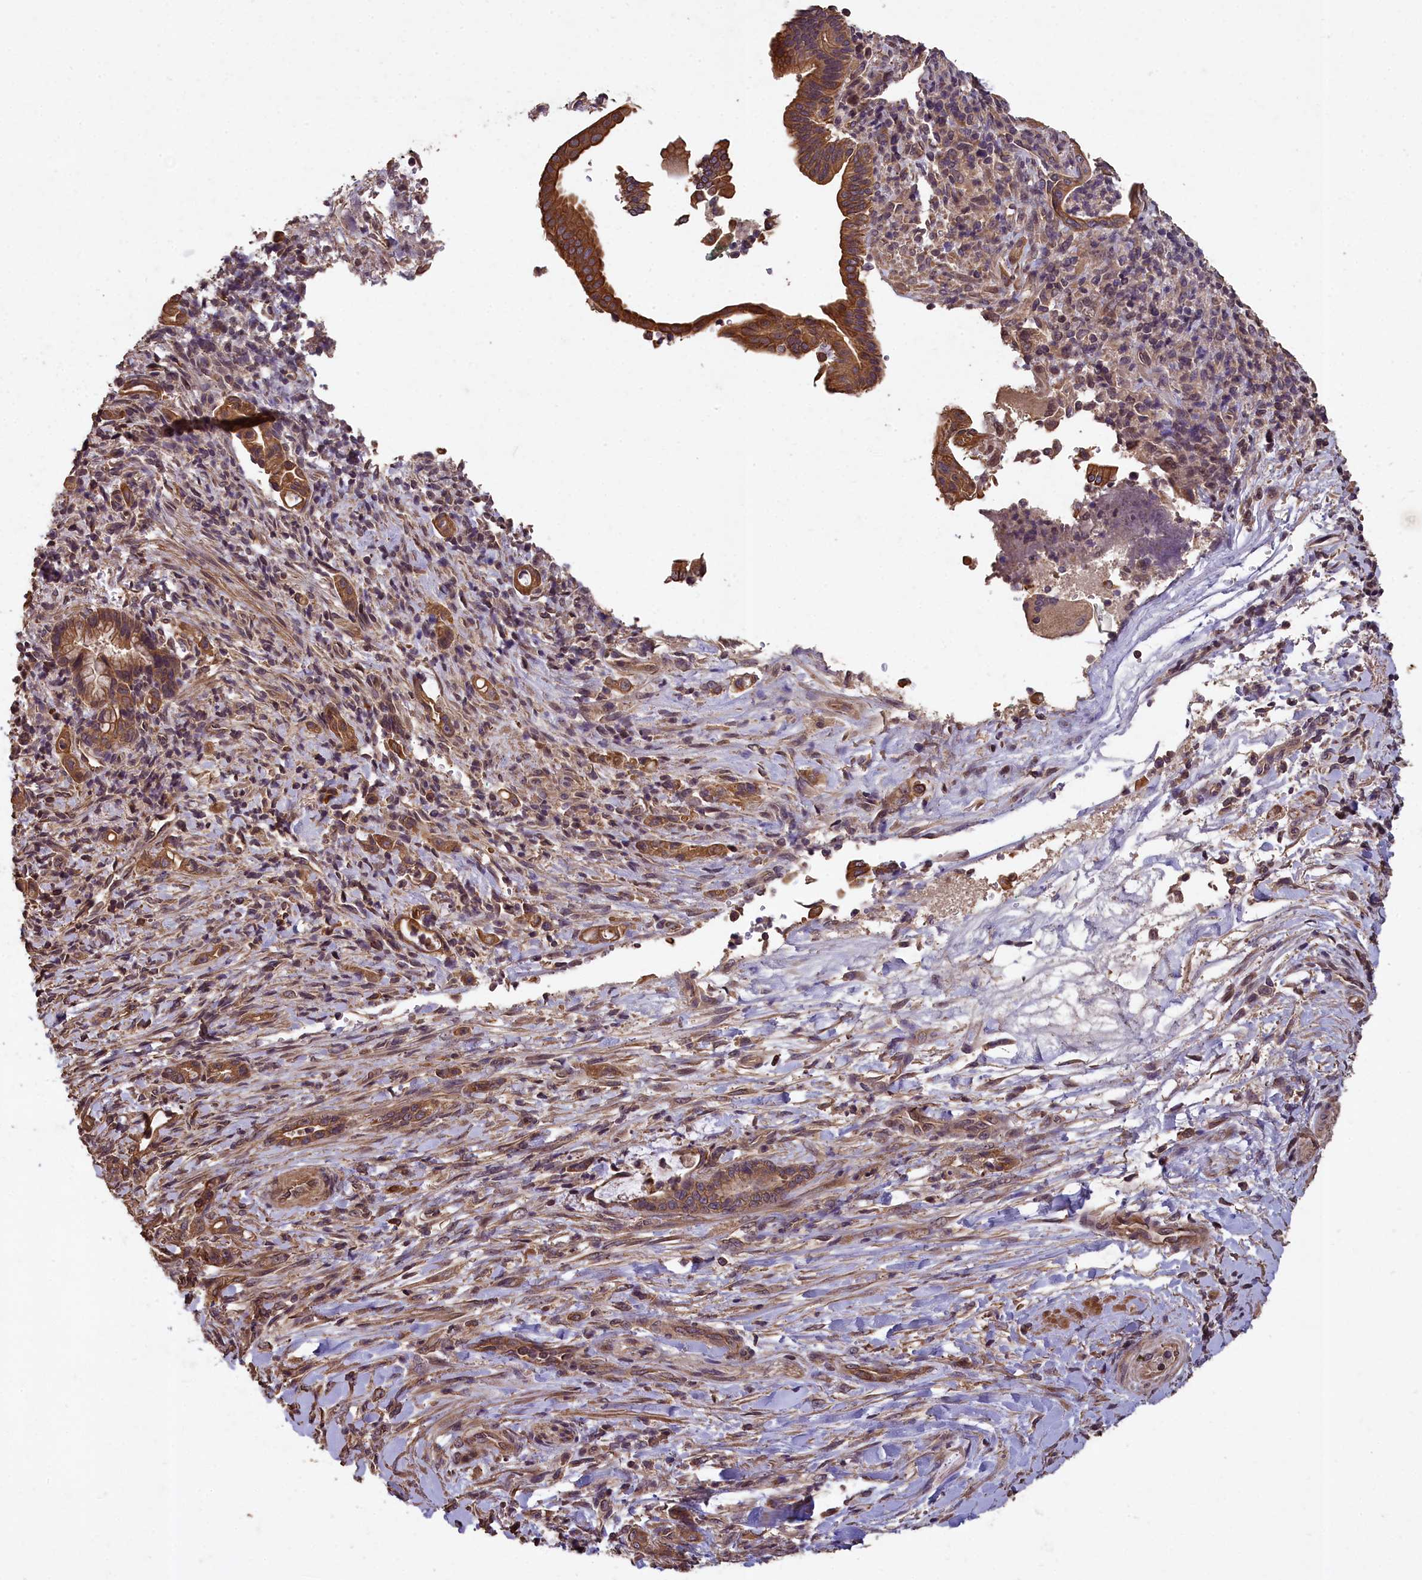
{"staining": {"intensity": "moderate", "quantity": ">75%", "location": "cytoplasmic/membranous"}, "tissue": "pancreatic cancer", "cell_type": "Tumor cells", "image_type": "cancer", "snomed": [{"axis": "morphology", "description": "Normal tissue, NOS"}, {"axis": "morphology", "description": "Adenocarcinoma, NOS"}, {"axis": "topography", "description": "Pancreas"}], "caption": "Moderate cytoplasmic/membranous staining is present in about >75% of tumor cells in pancreatic cancer. The staining is performed using DAB brown chromogen to label protein expression. The nuclei are counter-stained blue using hematoxylin.", "gene": "CHD9", "patient": {"sex": "female", "age": 55}}